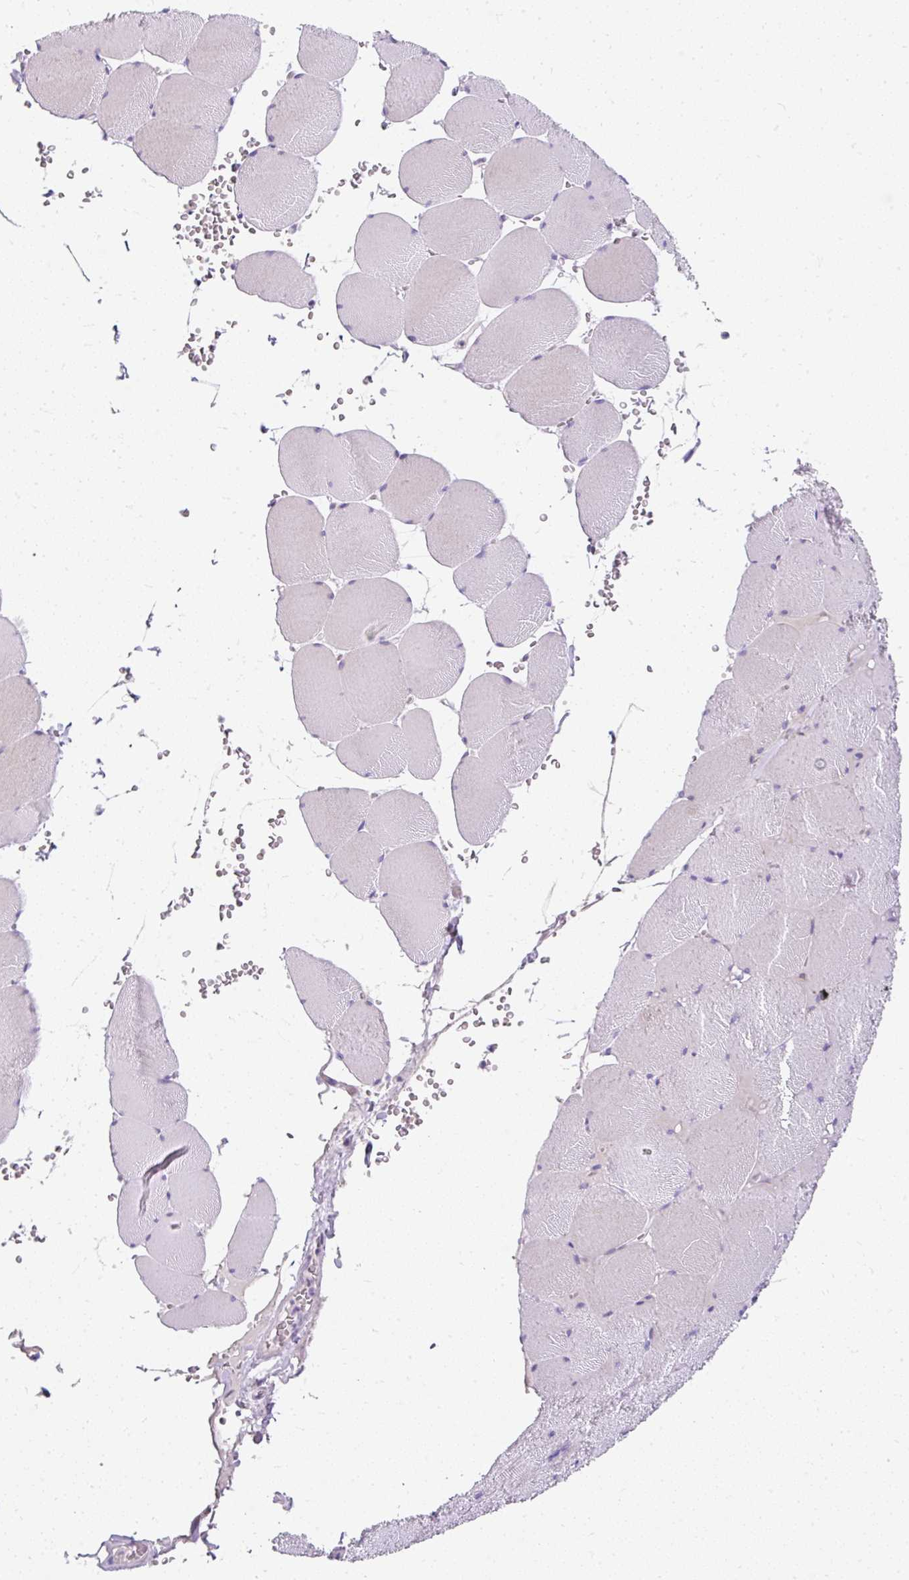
{"staining": {"intensity": "weak", "quantity": "<25%", "location": "cytoplasmic/membranous"}, "tissue": "skeletal muscle", "cell_type": "Myocytes", "image_type": "normal", "snomed": [{"axis": "morphology", "description": "Normal tissue, NOS"}, {"axis": "topography", "description": "Skeletal muscle"}, {"axis": "topography", "description": "Head-Neck"}], "caption": "Immunohistochemical staining of benign skeletal muscle reveals no significant positivity in myocytes. (DAB immunohistochemistry visualized using brightfield microscopy, high magnification).", "gene": "DTX4", "patient": {"sex": "male", "age": 66}}